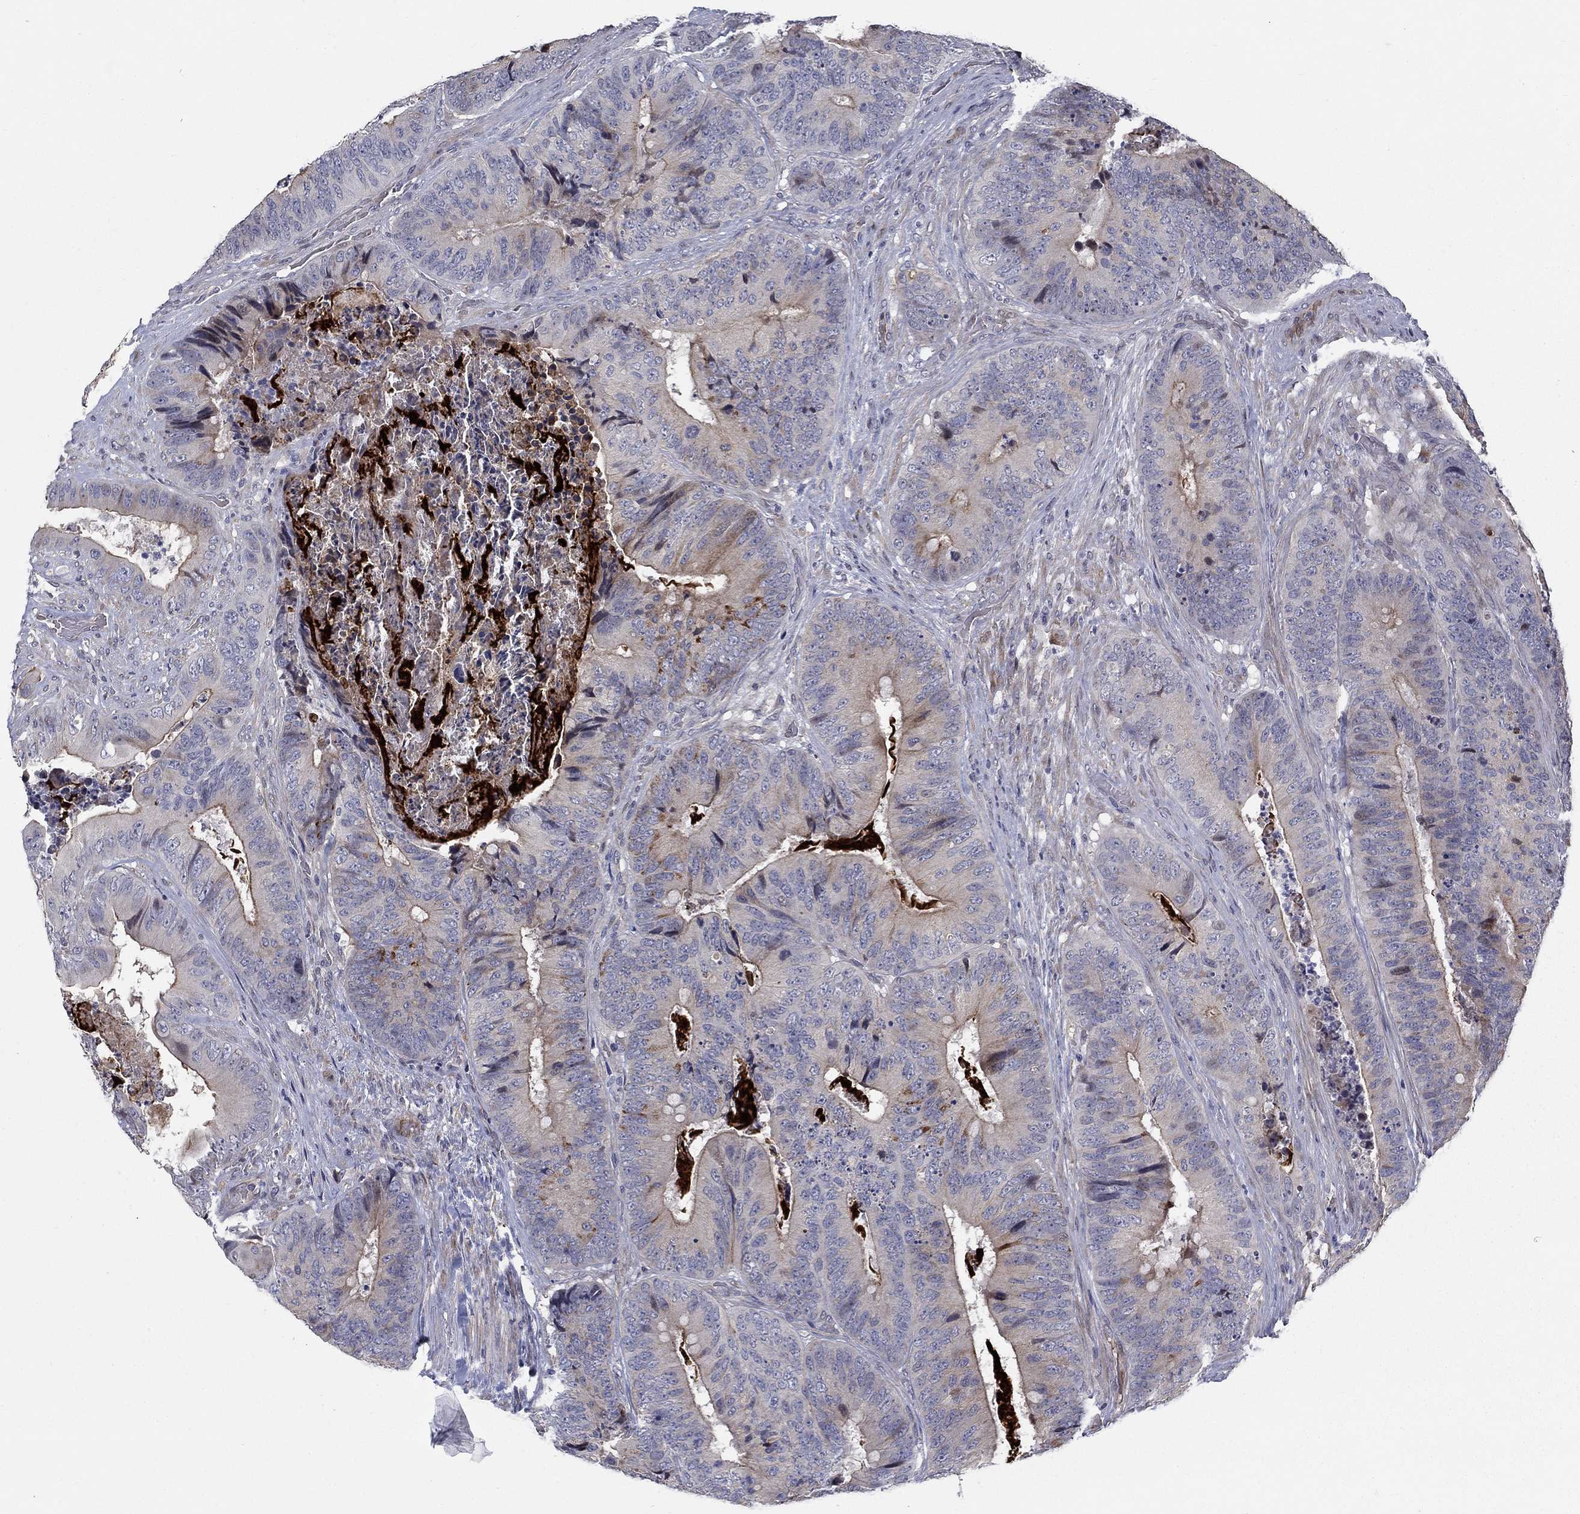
{"staining": {"intensity": "negative", "quantity": "none", "location": "none"}, "tissue": "colorectal cancer", "cell_type": "Tumor cells", "image_type": "cancer", "snomed": [{"axis": "morphology", "description": "Adenocarcinoma, NOS"}, {"axis": "topography", "description": "Colon"}], "caption": "Human adenocarcinoma (colorectal) stained for a protein using immunohistochemistry exhibits no positivity in tumor cells.", "gene": "SLC1A1", "patient": {"sex": "male", "age": 84}}